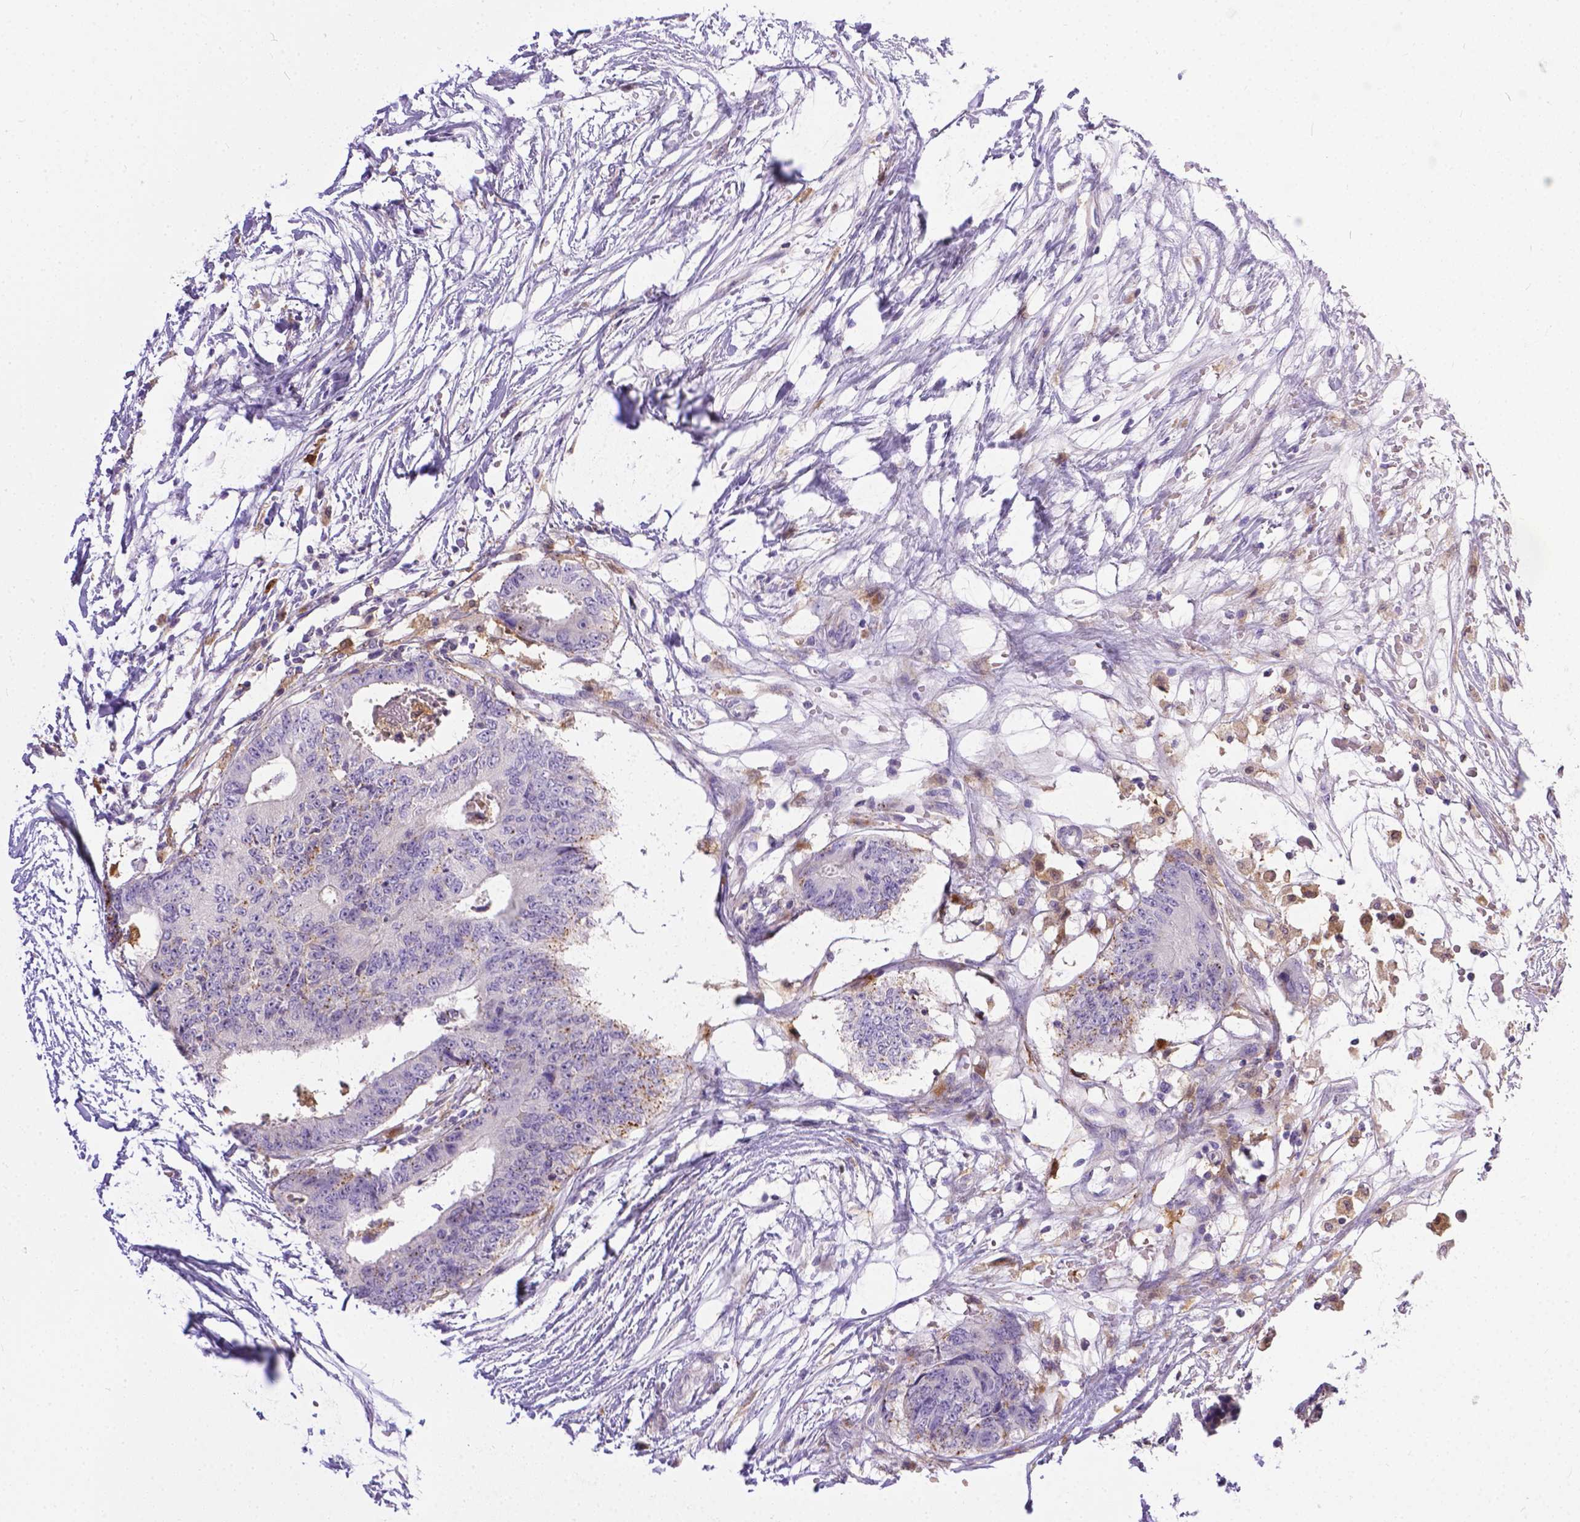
{"staining": {"intensity": "moderate", "quantity": "<25%", "location": "cytoplasmic/membranous"}, "tissue": "colorectal cancer", "cell_type": "Tumor cells", "image_type": "cancer", "snomed": [{"axis": "morphology", "description": "Adenocarcinoma, NOS"}, {"axis": "topography", "description": "Colon"}], "caption": "Adenocarcinoma (colorectal) stained for a protein (brown) exhibits moderate cytoplasmic/membranous positive expression in about <25% of tumor cells.", "gene": "TM4SF18", "patient": {"sex": "female", "age": 48}}